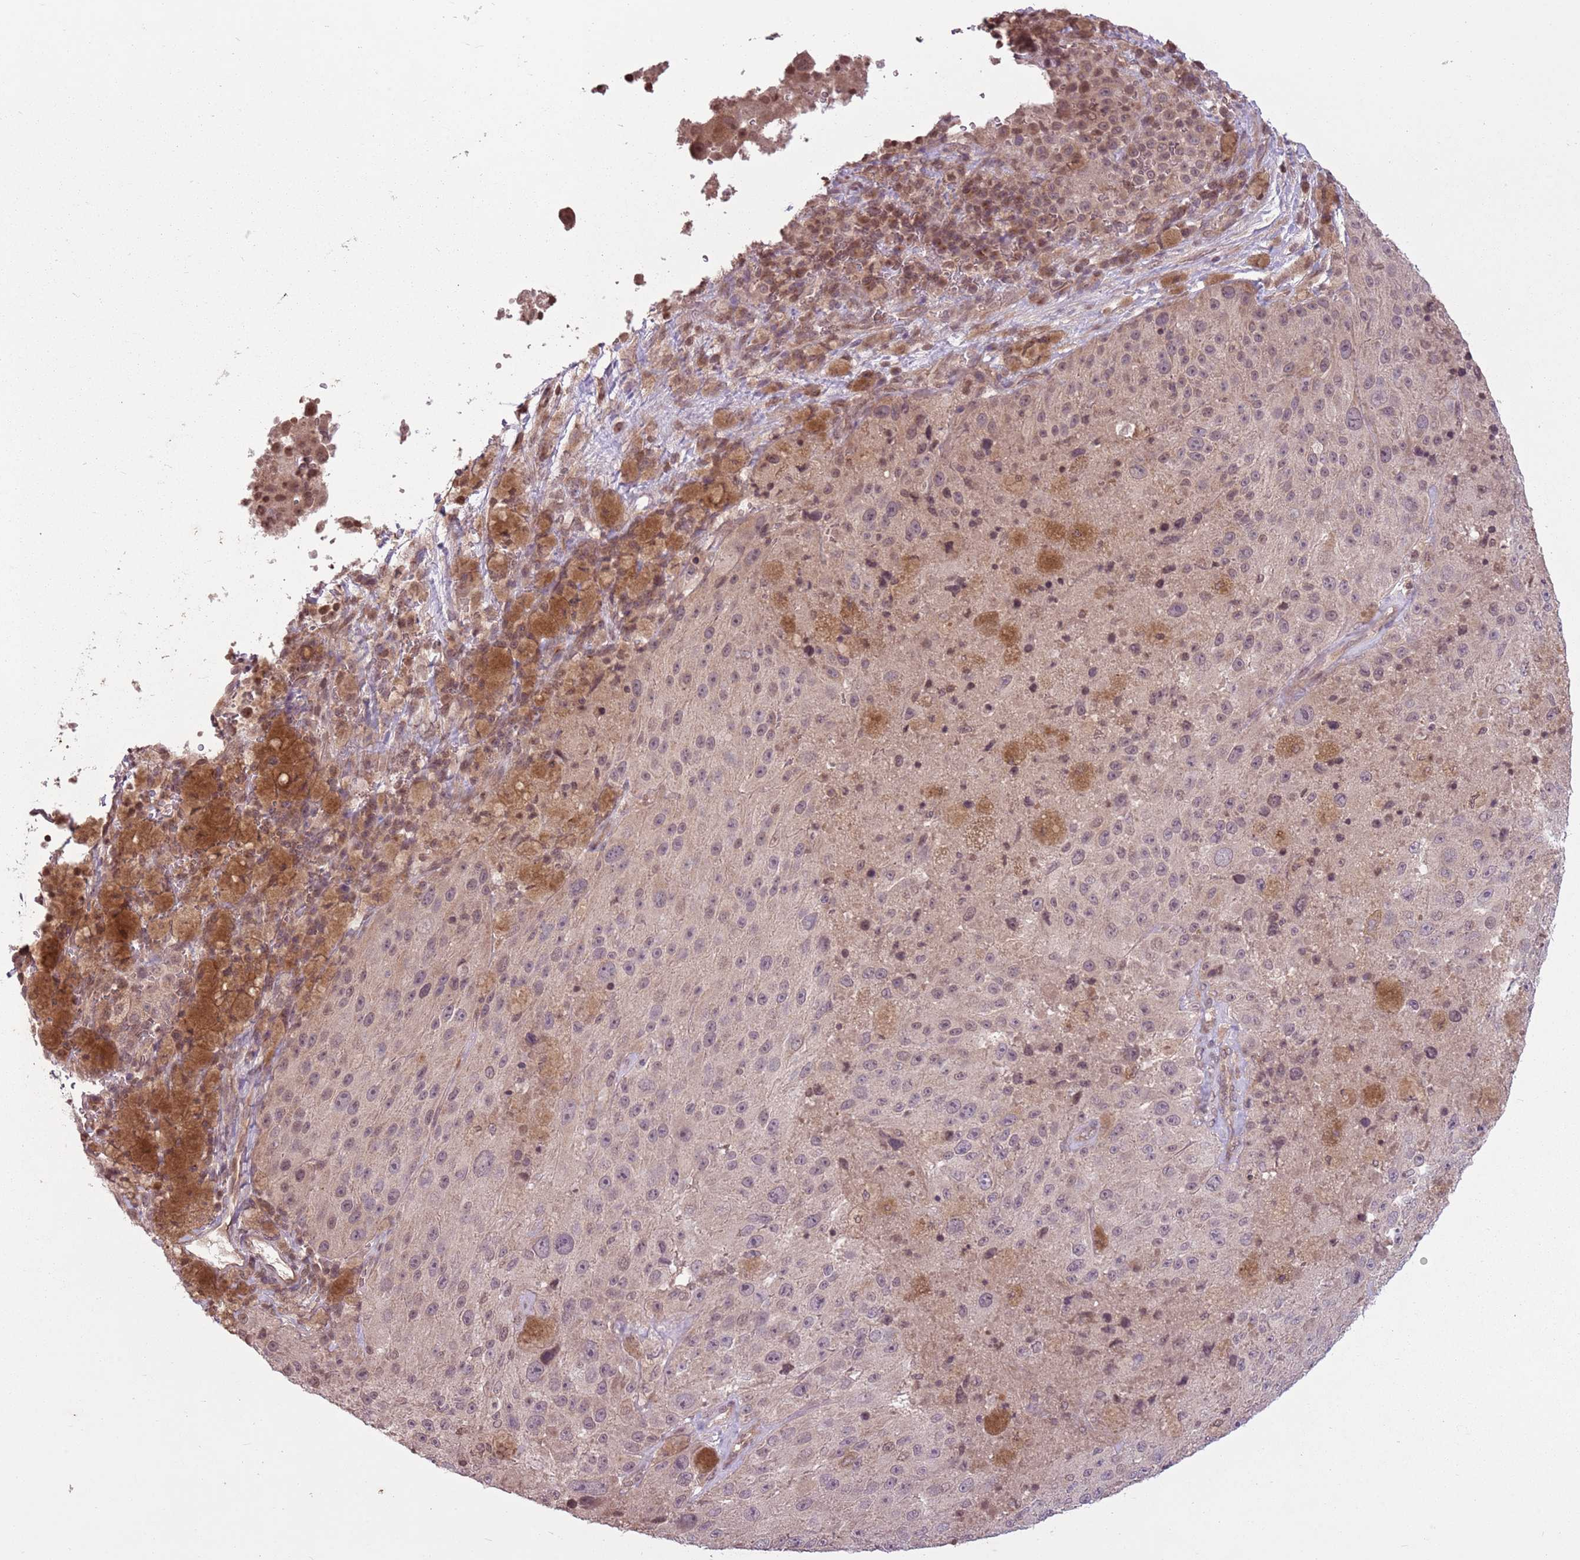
{"staining": {"intensity": "moderate", "quantity": "<25%", "location": "nuclear"}, "tissue": "melanoma", "cell_type": "Tumor cells", "image_type": "cancer", "snomed": [{"axis": "morphology", "description": "Malignant melanoma, Metastatic site"}, {"axis": "topography", "description": "Lymph node"}], "caption": "A photomicrograph of malignant melanoma (metastatic site) stained for a protein exhibits moderate nuclear brown staining in tumor cells. The staining was performed using DAB, with brown indicating positive protein expression. Nuclei are stained blue with hematoxylin.", "gene": "CAPN9", "patient": {"sex": "male", "age": 62}}